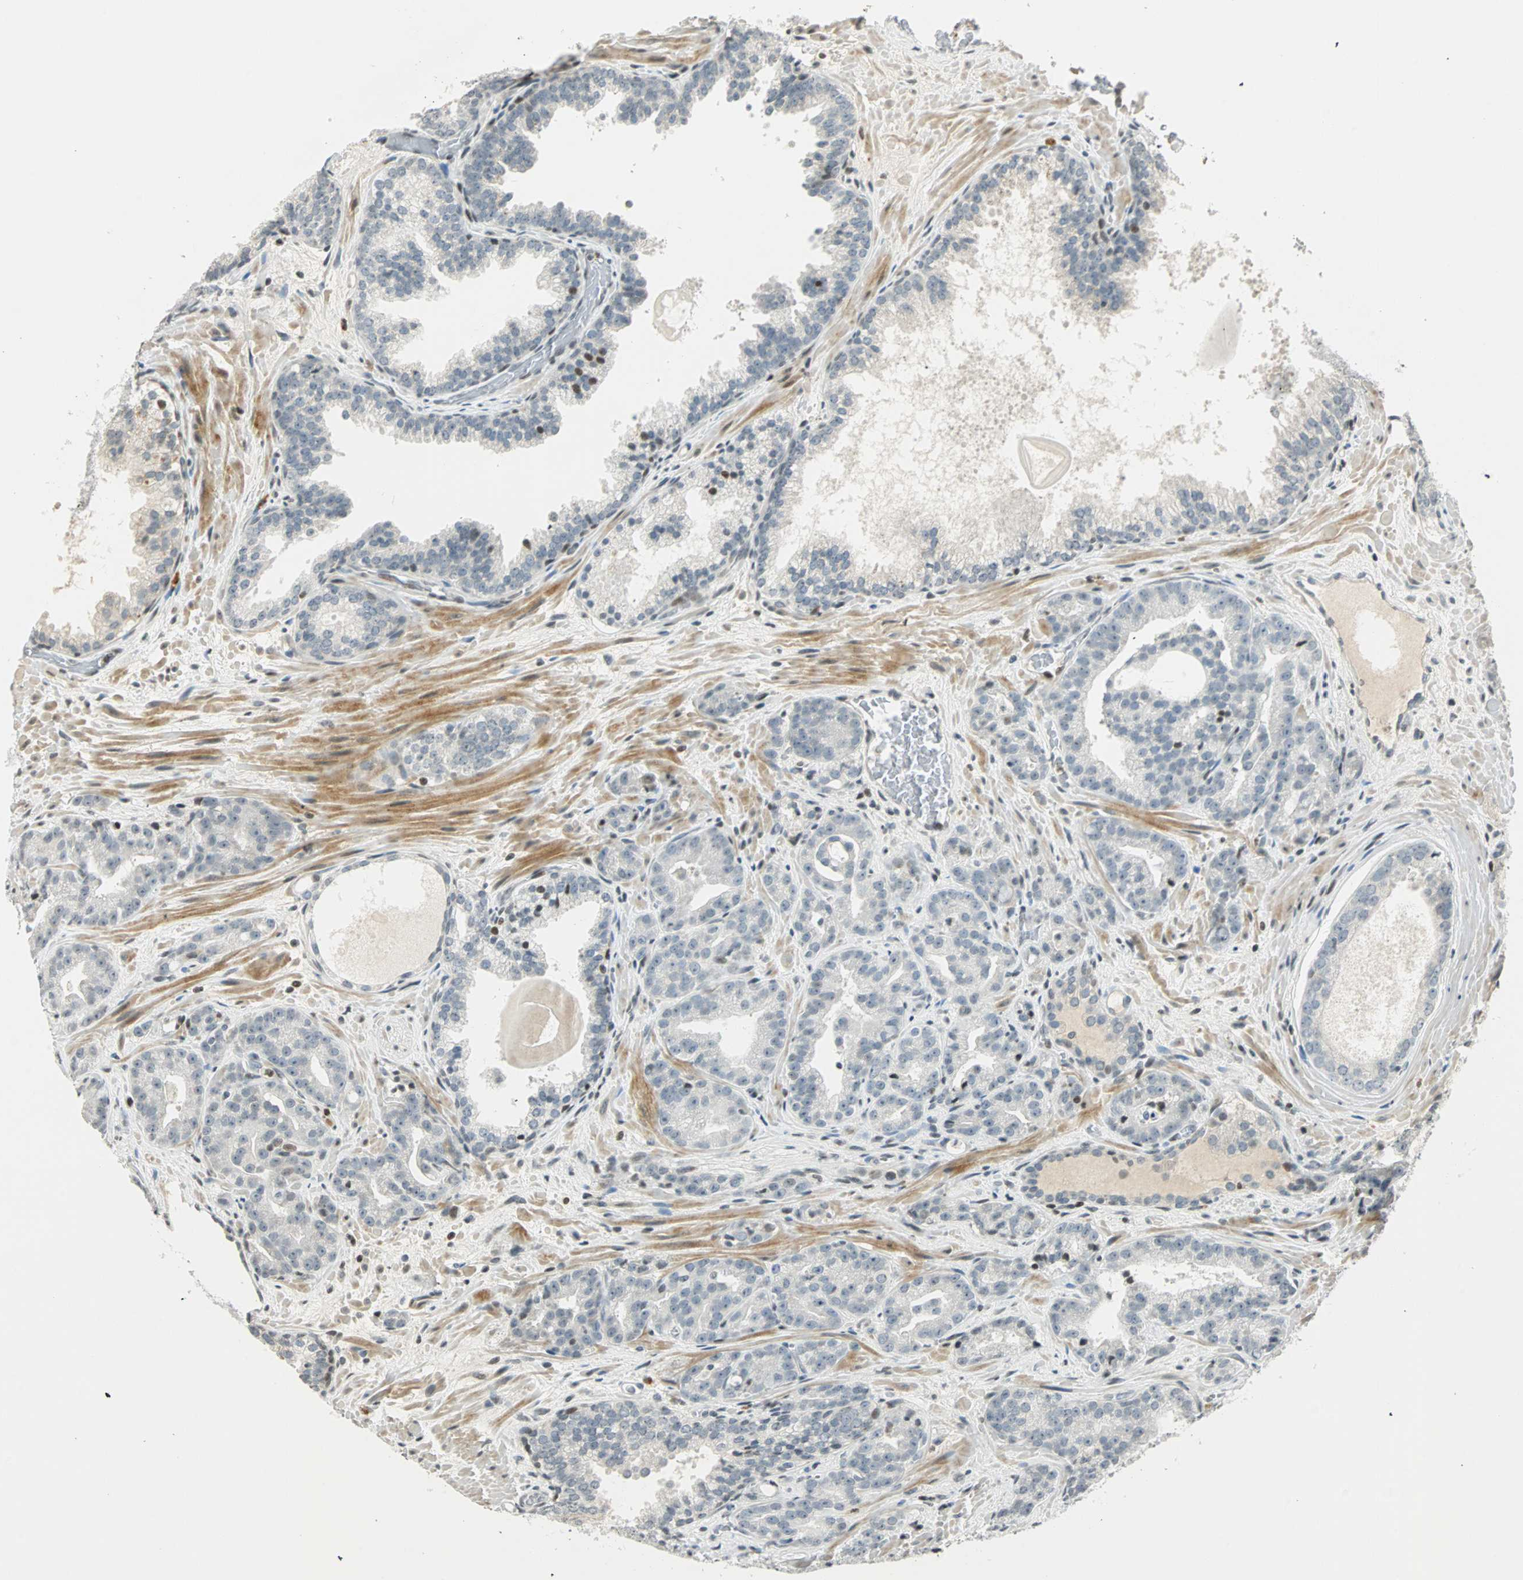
{"staining": {"intensity": "weak", "quantity": "<25%", "location": "nuclear"}, "tissue": "prostate cancer", "cell_type": "Tumor cells", "image_type": "cancer", "snomed": [{"axis": "morphology", "description": "Adenocarcinoma, Low grade"}, {"axis": "topography", "description": "Prostate"}], "caption": "A micrograph of prostate cancer stained for a protein shows no brown staining in tumor cells. (Brightfield microscopy of DAB immunohistochemistry at high magnification).", "gene": "SMAD3", "patient": {"sex": "male", "age": 63}}